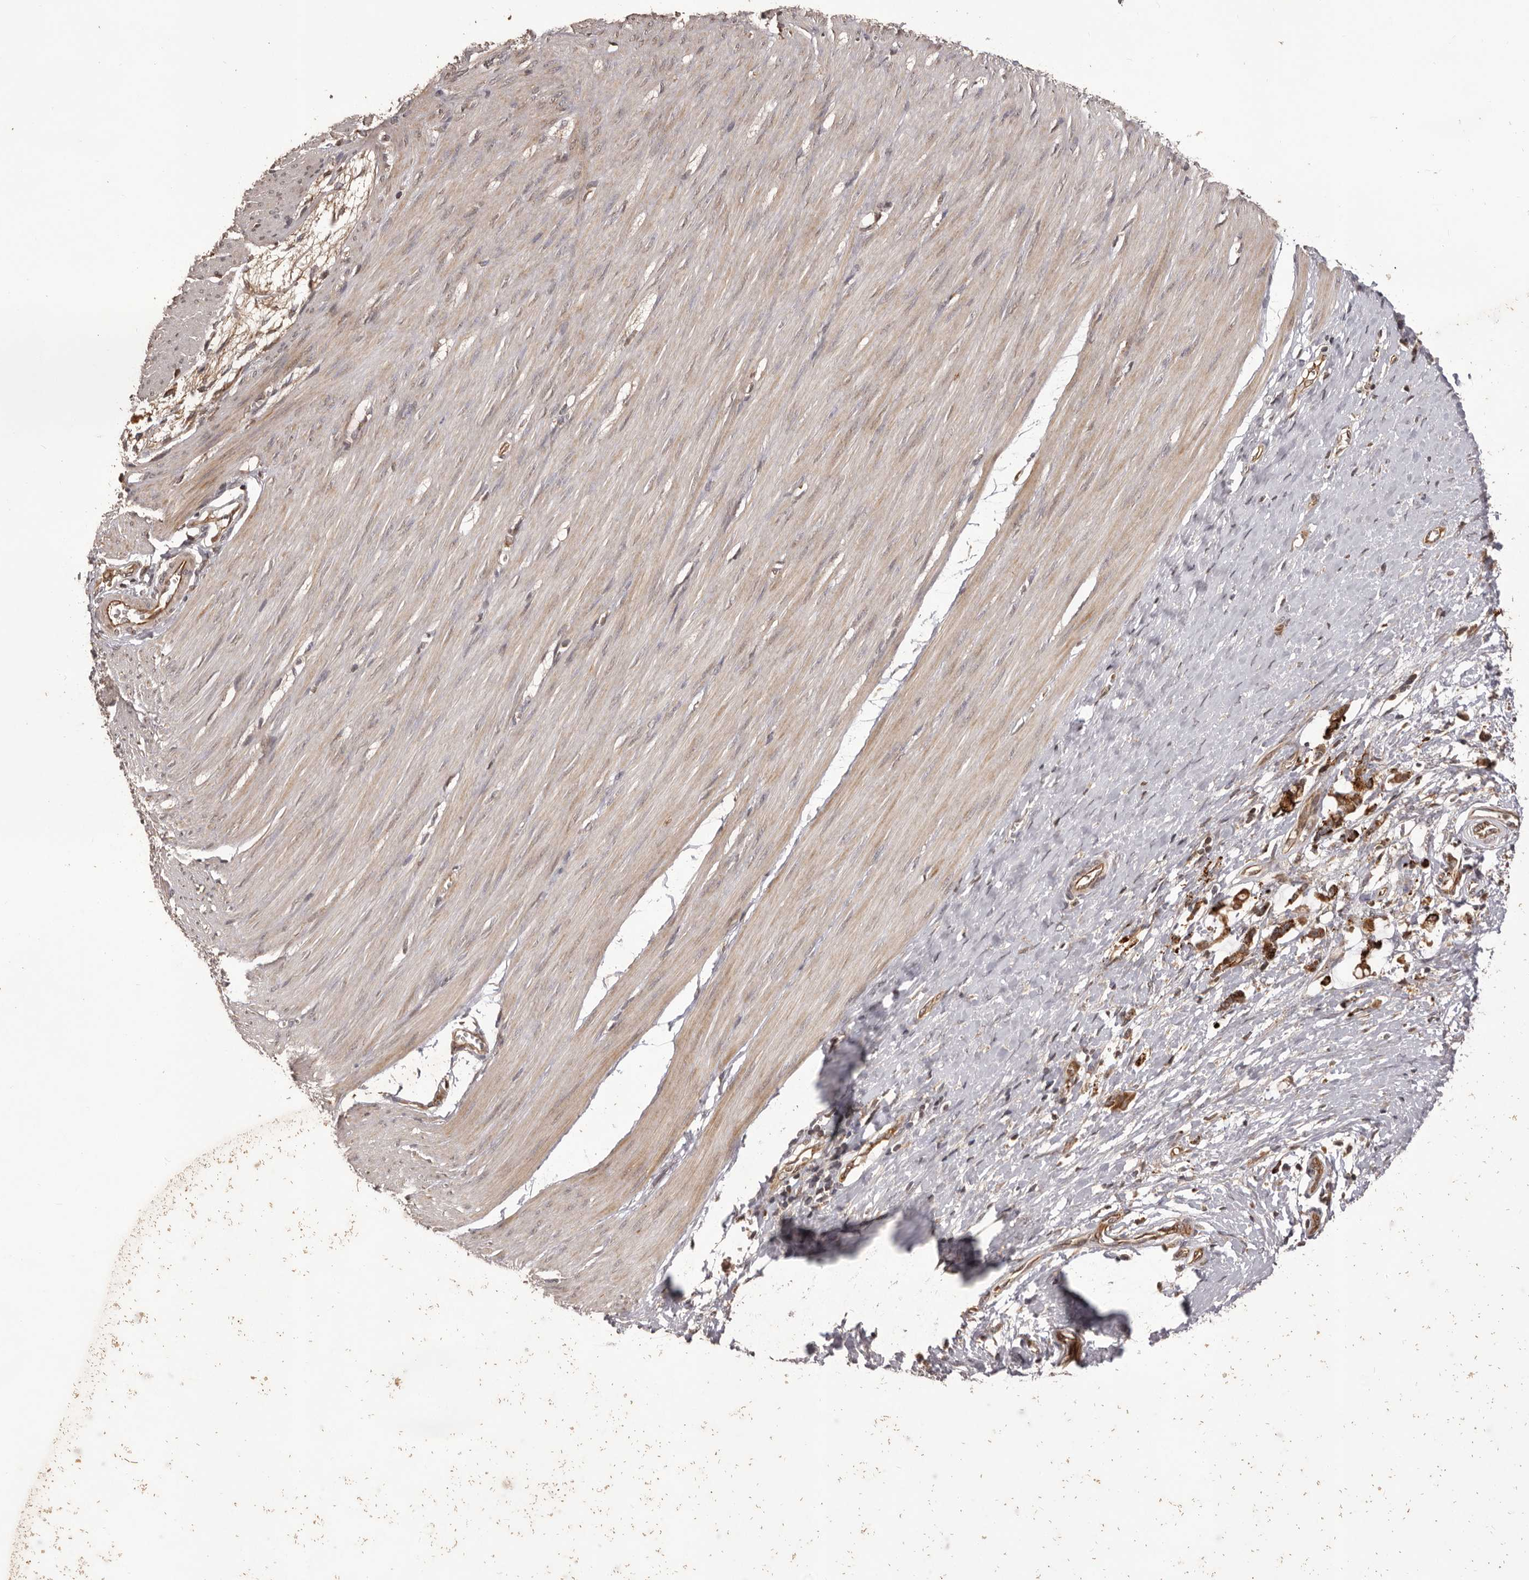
{"staining": {"intensity": "moderate", "quantity": "25%-75%", "location": "cytoplasmic/membranous"}, "tissue": "smooth muscle", "cell_type": "Smooth muscle cells", "image_type": "normal", "snomed": [{"axis": "morphology", "description": "Normal tissue, NOS"}, {"axis": "morphology", "description": "Adenocarcinoma, NOS"}, {"axis": "topography", "description": "Colon"}, {"axis": "topography", "description": "Peripheral nerve tissue"}], "caption": "The histopathology image displays staining of benign smooth muscle, revealing moderate cytoplasmic/membranous protein staining (brown color) within smooth muscle cells.", "gene": "QRSL1", "patient": {"sex": "male", "age": 14}}